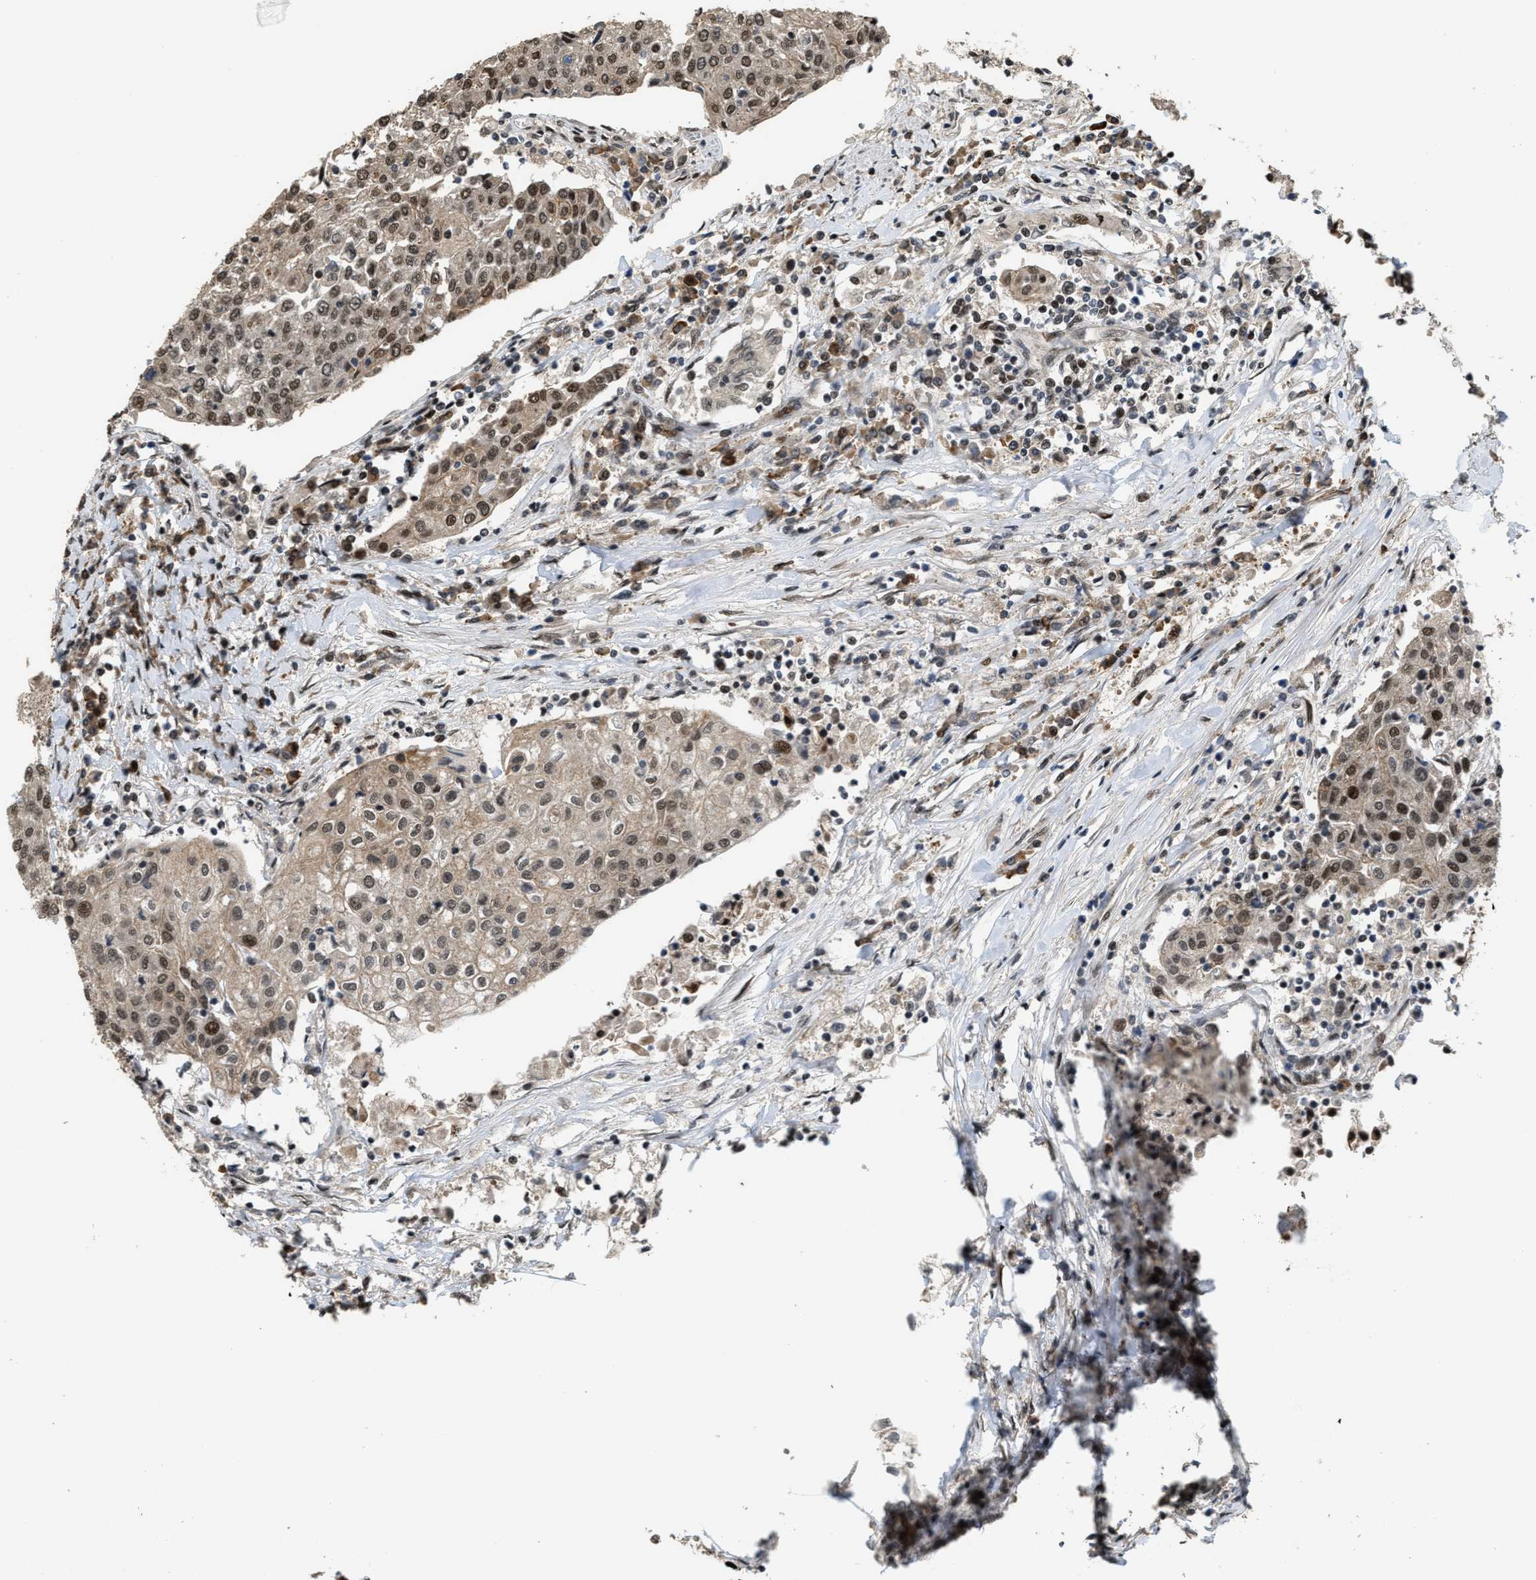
{"staining": {"intensity": "moderate", "quantity": ">75%", "location": "nuclear"}, "tissue": "urothelial cancer", "cell_type": "Tumor cells", "image_type": "cancer", "snomed": [{"axis": "morphology", "description": "Urothelial carcinoma, High grade"}, {"axis": "topography", "description": "Urinary bladder"}], "caption": "An image of urothelial cancer stained for a protein reveals moderate nuclear brown staining in tumor cells.", "gene": "SERTAD2", "patient": {"sex": "female", "age": 85}}